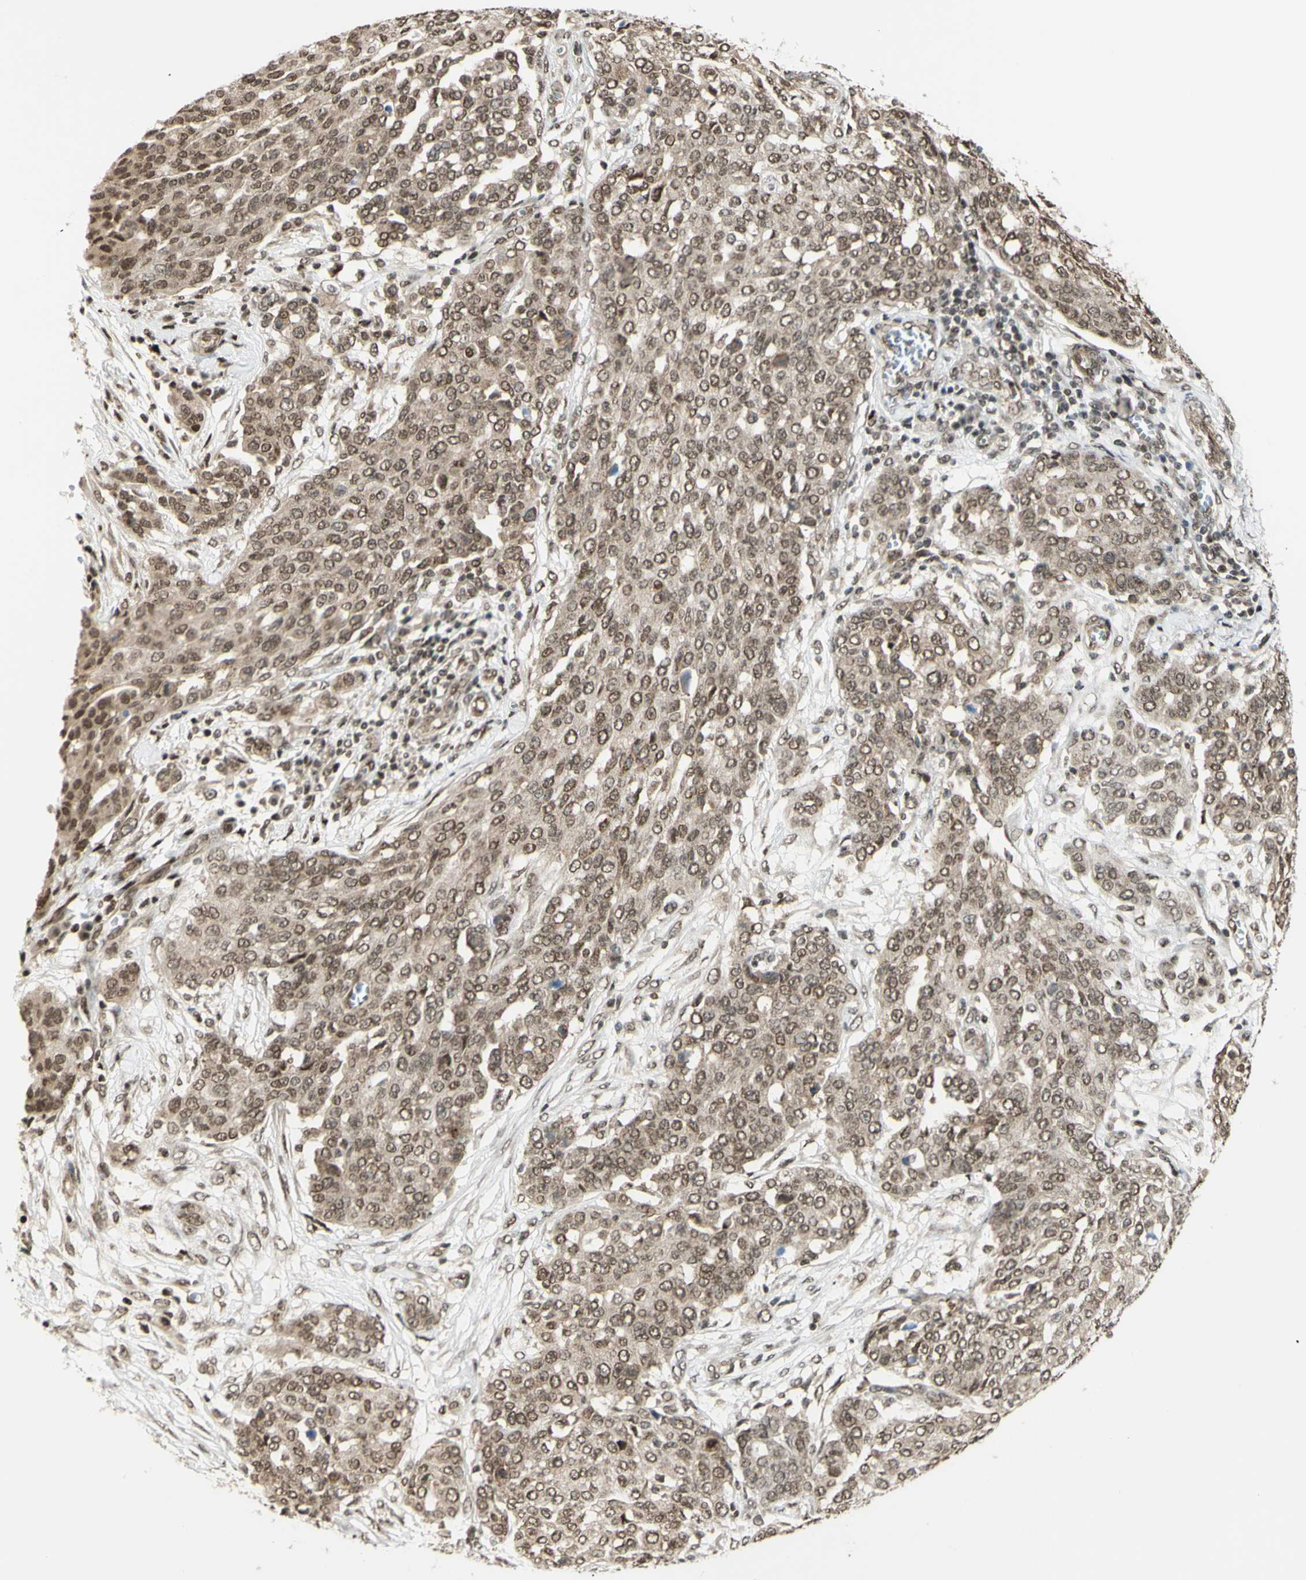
{"staining": {"intensity": "weak", "quantity": ">75%", "location": "nuclear"}, "tissue": "ovarian cancer", "cell_type": "Tumor cells", "image_type": "cancer", "snomed": [{"axis": "morphology", "description": "Cystadenocarcinoma, serous, NOS"}, {"axis": "topography", "description": "Soft tissue"}, {"axis": "topography", "description": "Ovary"}], "caption": "Immunohistochemical staining of human serous cystadenocarcinoma (ovarian) reveals low levels of weak nuclear protein staining in approximately >75% of tumor cells.", "gene": "ZMYM6", "patient": {"sex": "female", "age": 57}}